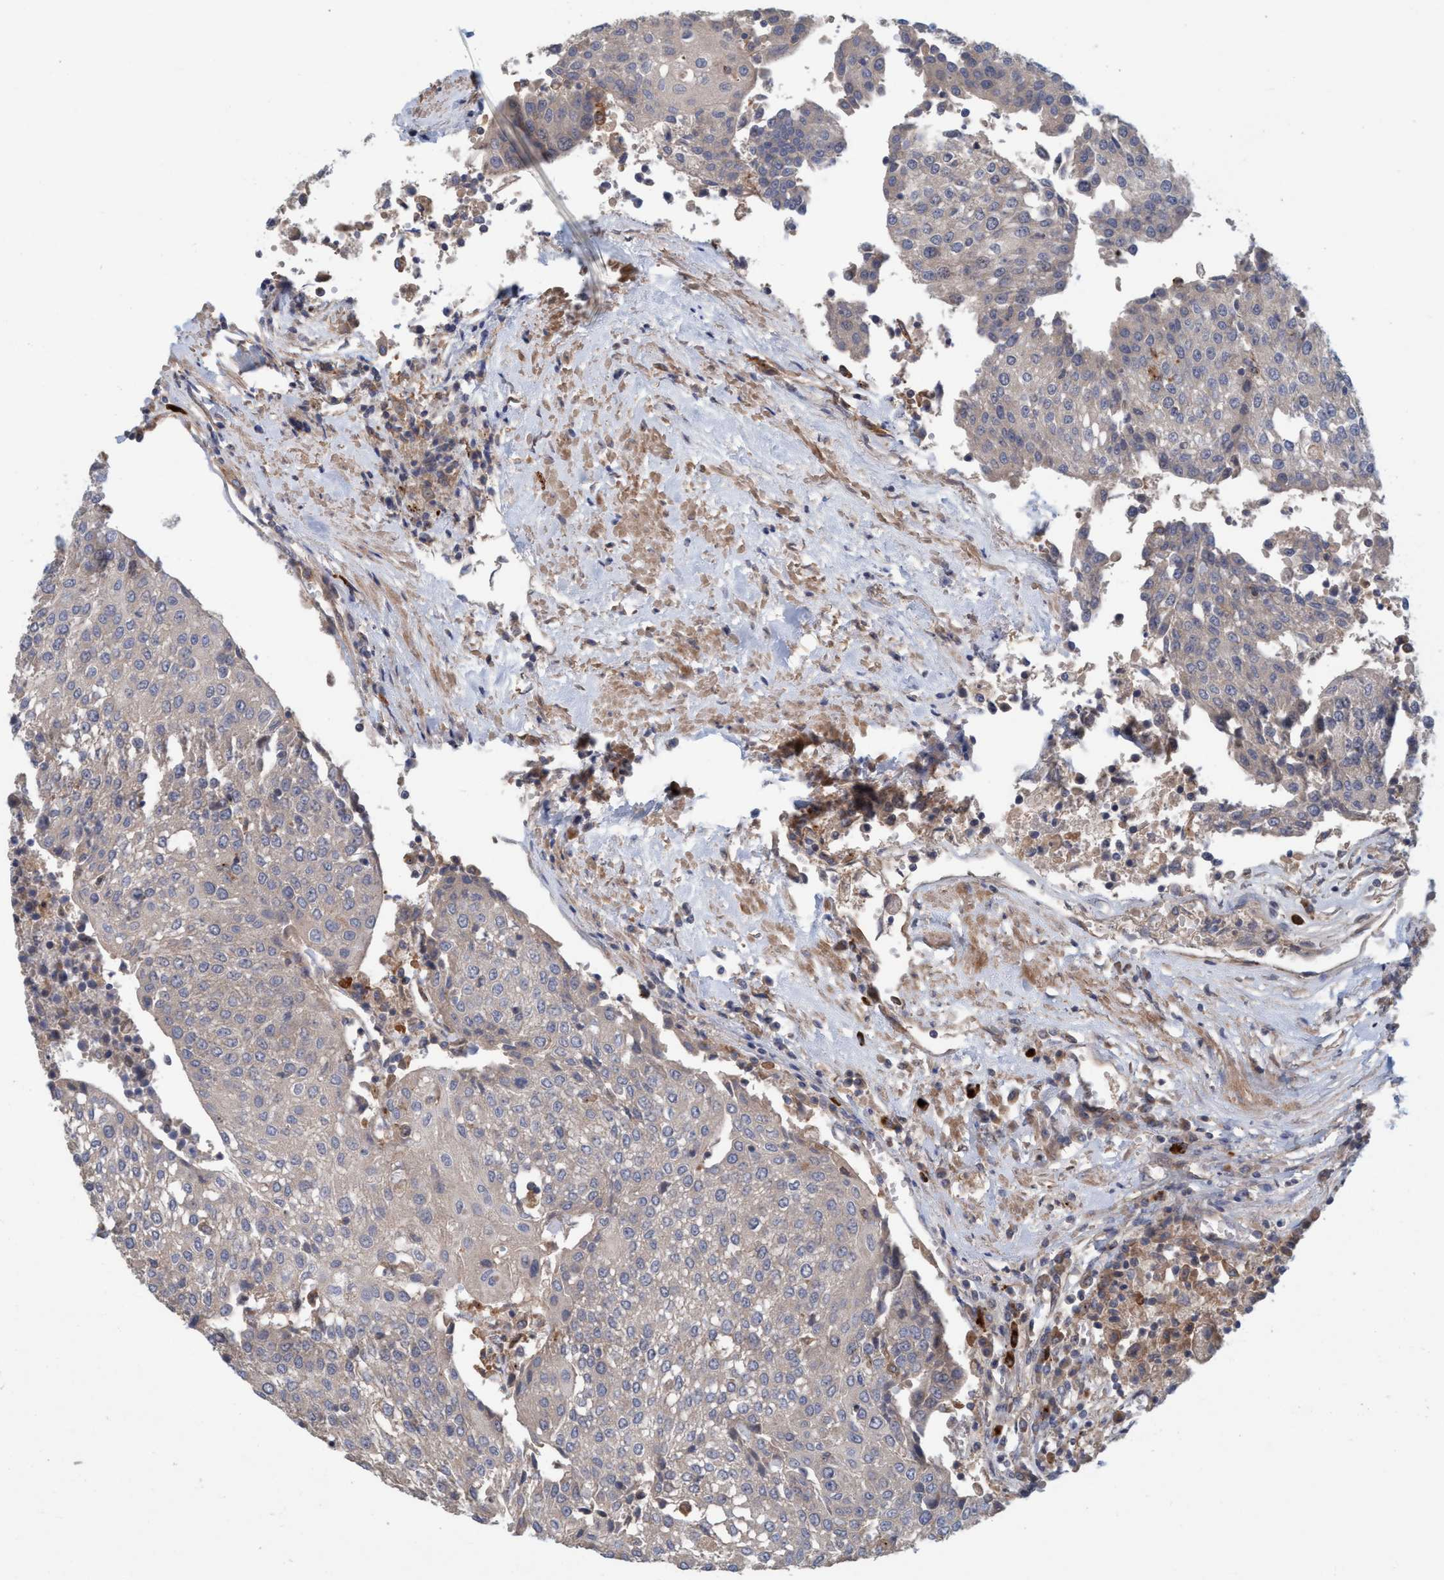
{"staining": {"intensity": "weak", "quantity": "<25%", "location": "cytoplasmic/membranous"}, "tissue": "urothelial cancer", "cell_type": "Tumor cells", "image_type": "cancer", "snomed": [{"axis": "morphology", "description": "Urothelial carcinoma, High grade"}, {"axis": "topography", "description": "Urinary bladder"}], "caption": "High power microscopy micrograph of an immunohistochemistry micrograph of high-grade urothelial carcinoma, revealing no significant staining in tumor cells.", "gene": "SPECC1", "patient": {"sex": "female", "age": 85}}